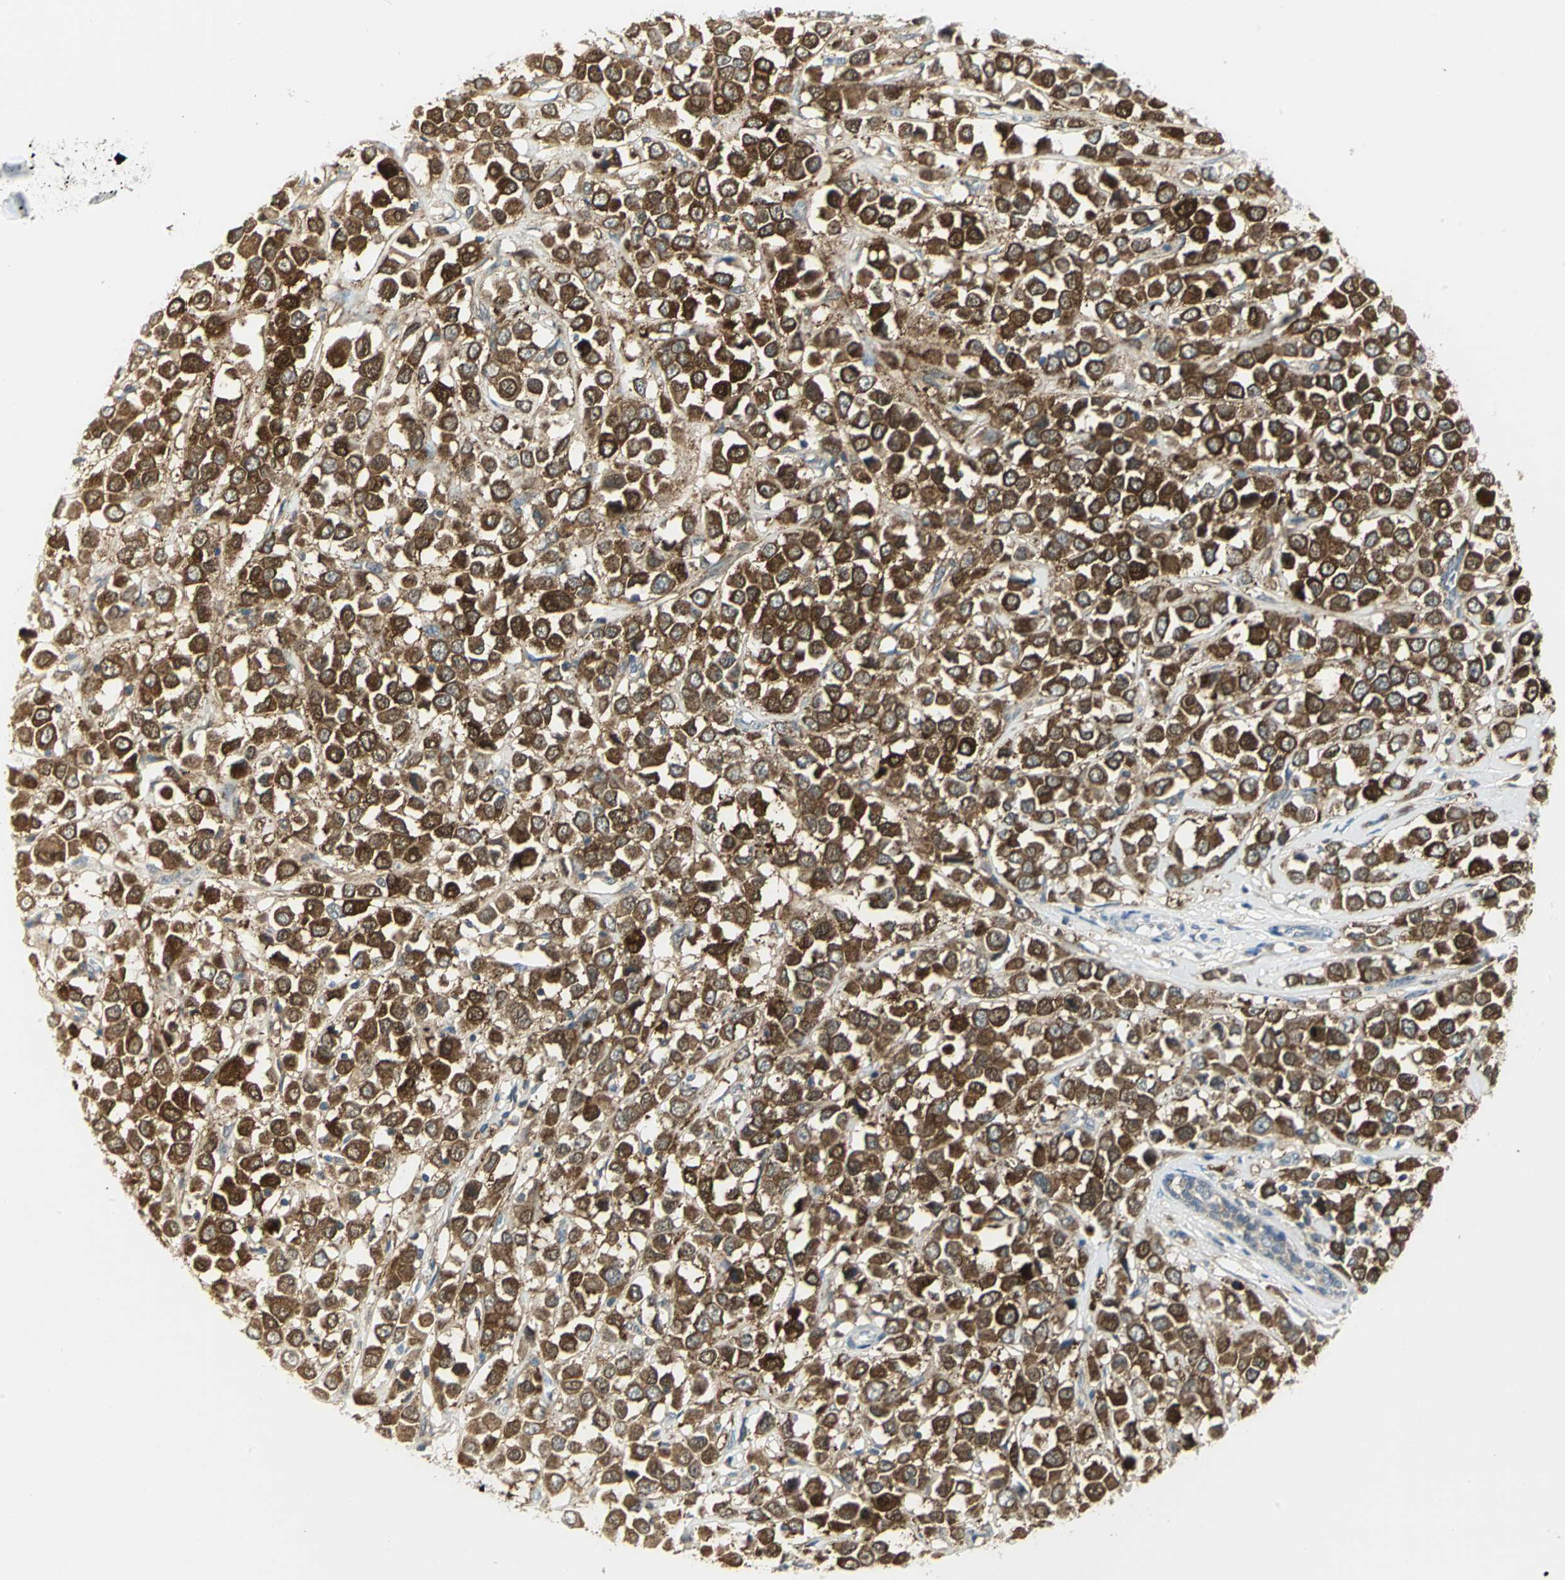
{"staining": {"intensity": "strong", "quantity": ">75%", "location": "cytoplasmic/membranous"}, "tissue": "breast cancer", "cell_type": "Tumor cells", "image_type": "cancer", "snomed": [{"axis": "morphology", "description": "Duct carcinoma"}, {"axis": "topography", "description": "Breast"}], "caption": "Strong cytoplasmic/membranous protein expression is present in approximately >75% of tumor cells in breast infiltrating ductal carcinoma.", "gene": "ALDOA", "patient": {"sex": "female", "age": 61}}